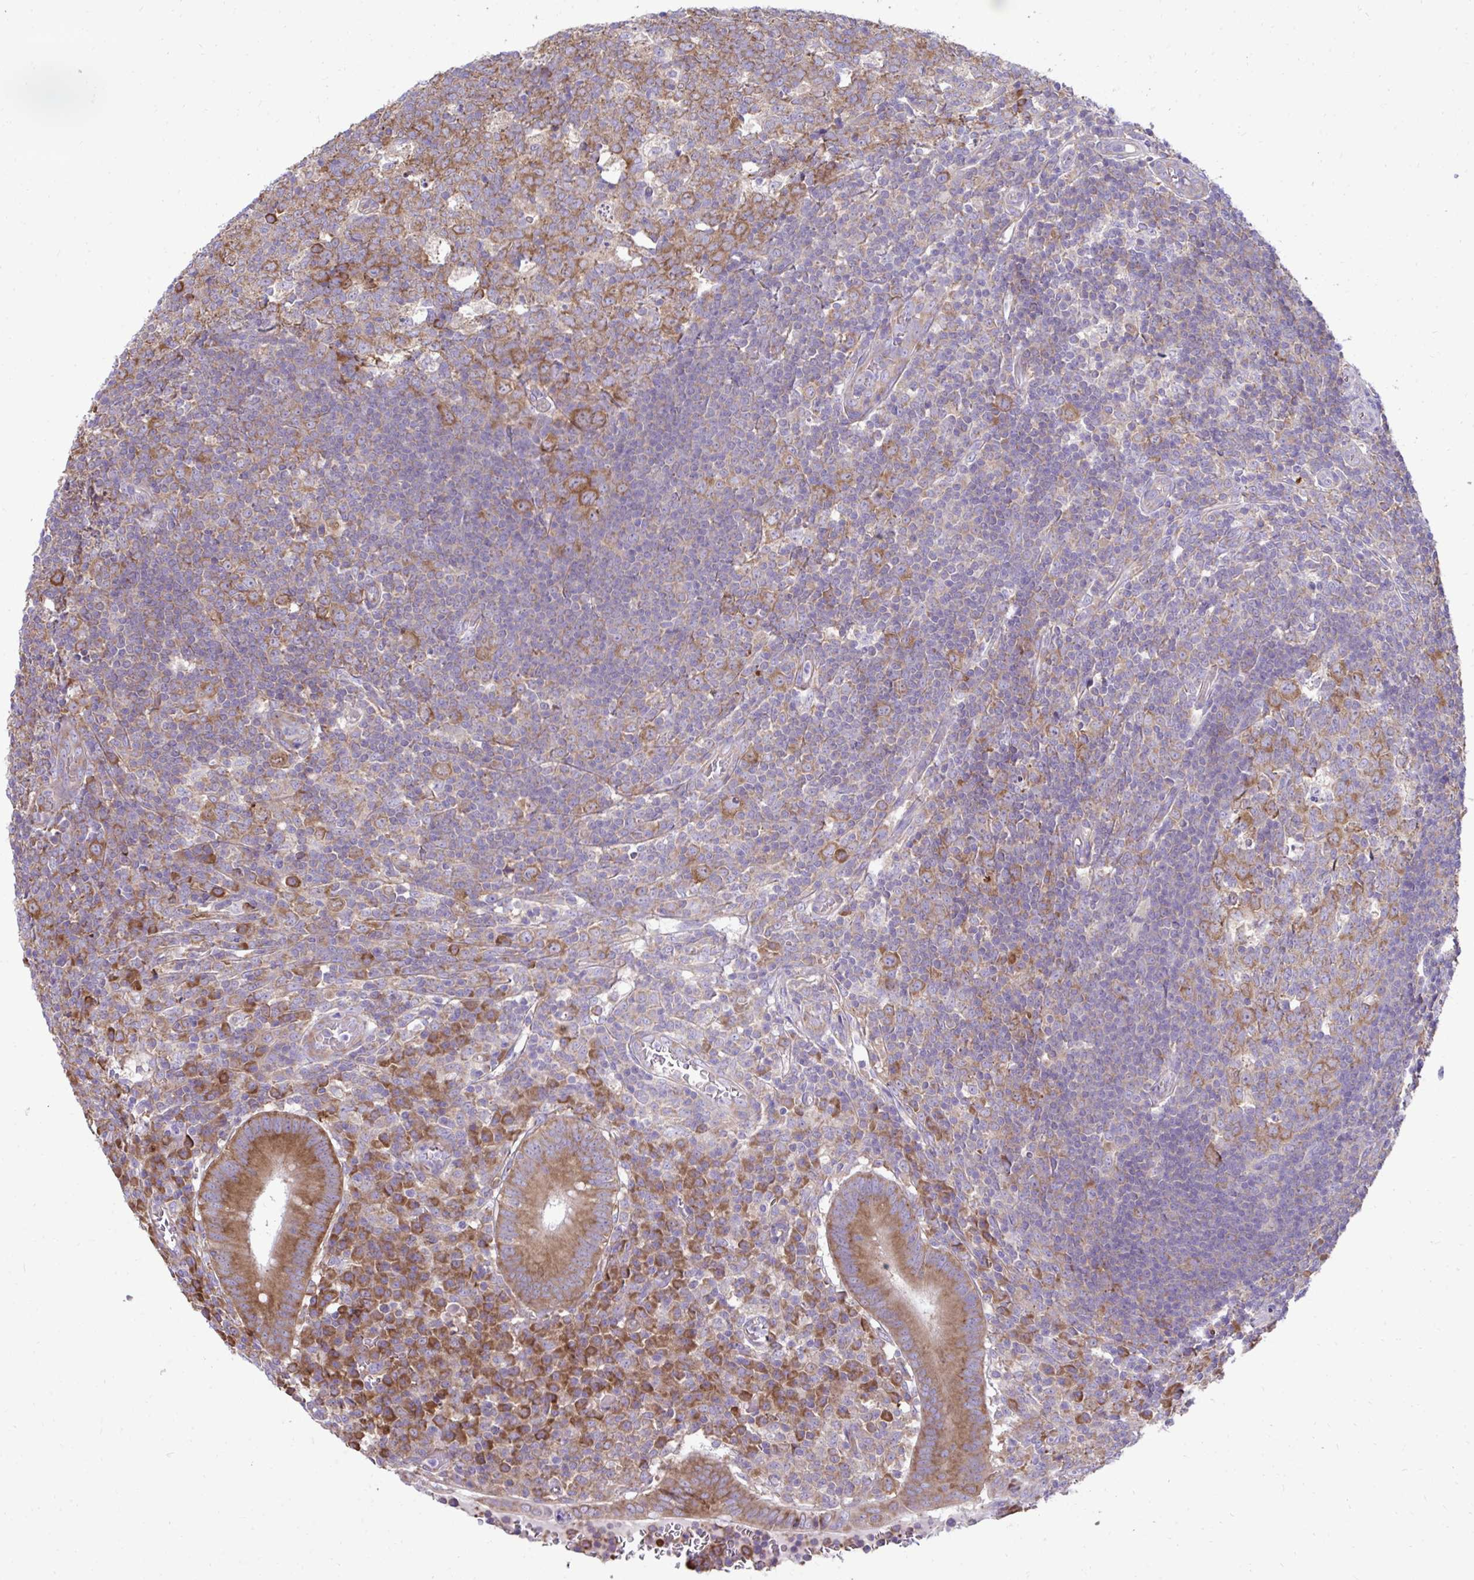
{"staining": {"intensity": "moderate", "quantity": ">75%", "location": "cytoplasmic/membranous"}, "tissue": "appendix", "cell_type": "Glandular cells", "image_type": "normal", "snomed": [{"axis": "morphology", "description": "Normal tissue, NOS"}, {"axis": "topography", "description": "Appendix"}], "caption": "Brown immunohistochemical staining in benign appendix demonstrates moderate cytoplasmic/membranous expression in about >75% of glandular cells.", "gene": "RPL7", "patient": {"sex": "male", "age": 18}}